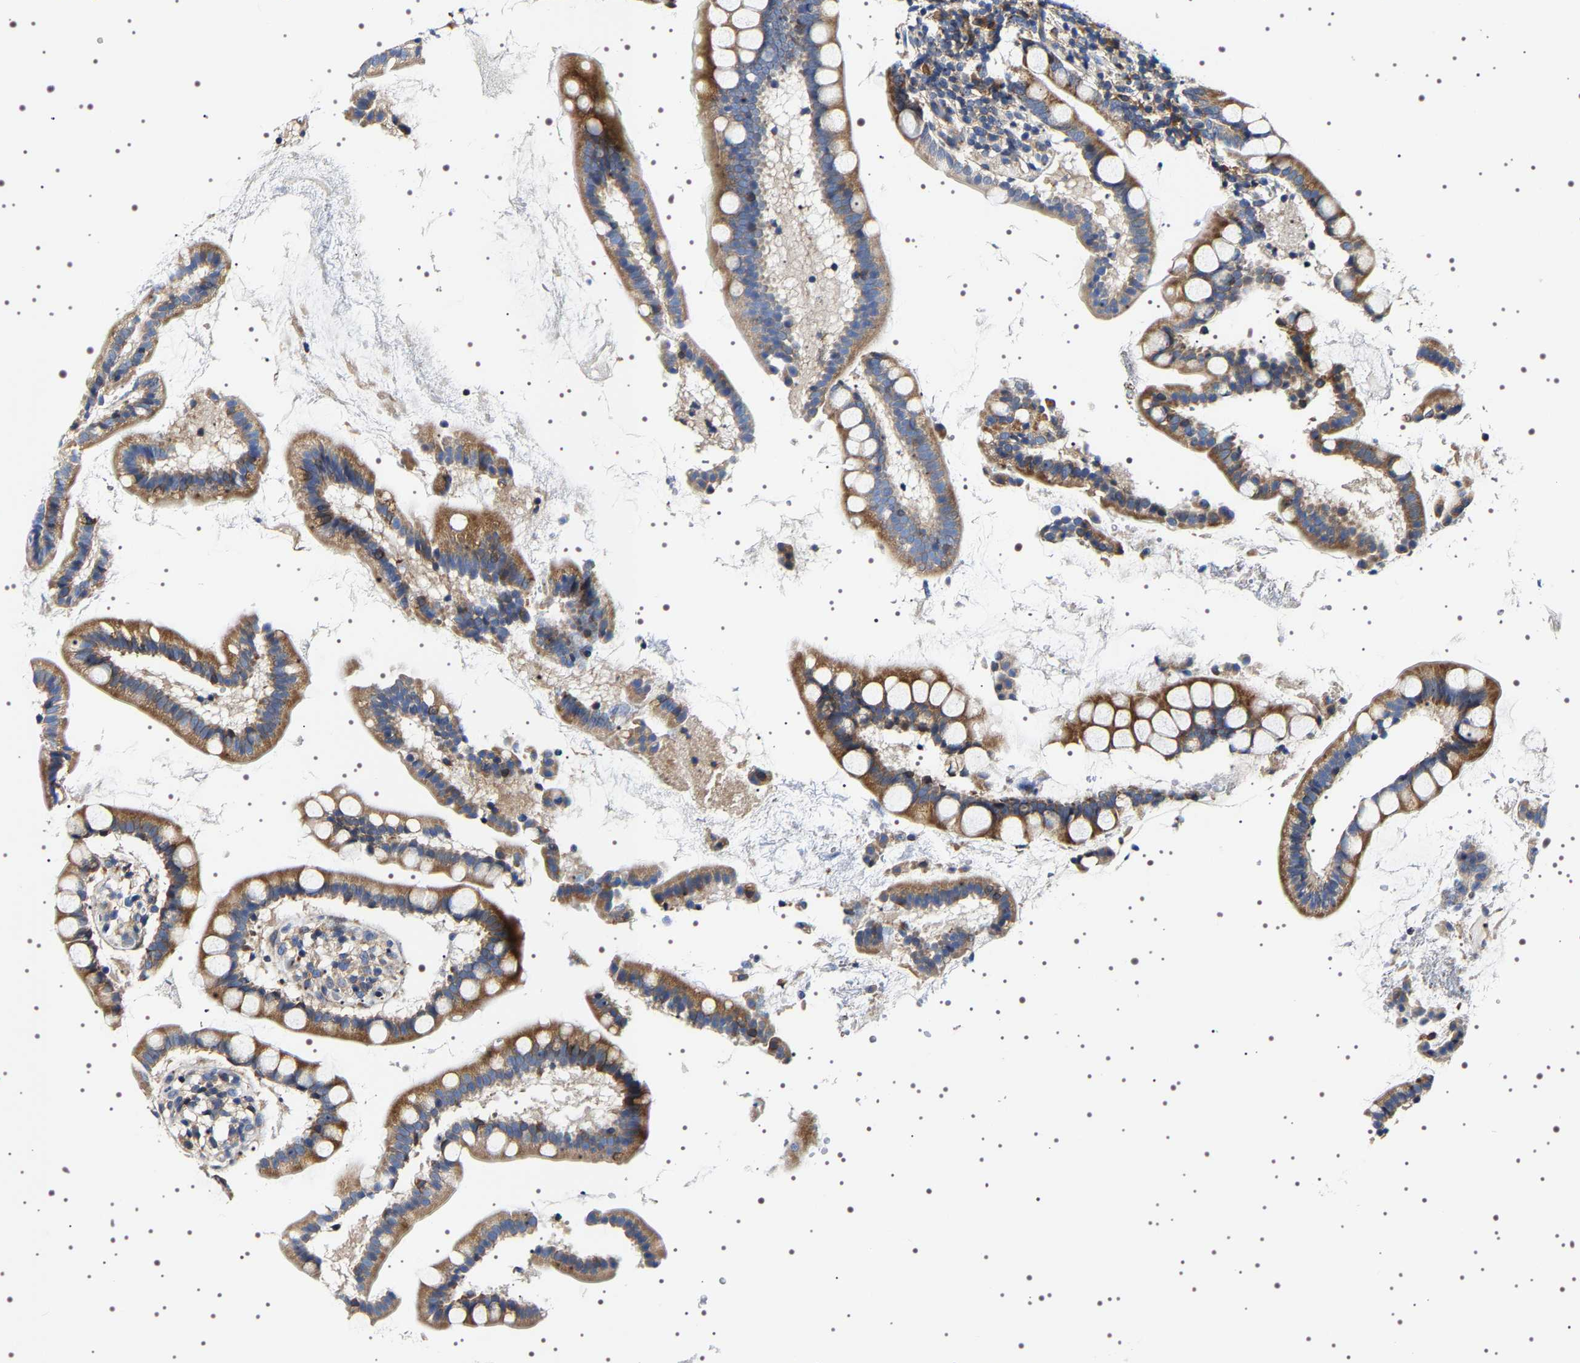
{"staining": {"intensity": "strong", "quantity": ">75%", "location": "cytoplasmic/membranous"}, "tissue": "small intestine", "cell_type": "Glandular cells", "image_type": "normal", "snomed": [{"axis": "morphology", "description": "Normal tissue, NOS"}, {"axis": "topography", "description": "Small intestine"}], "caption": "DAB (3,3'-diaminobenzidine) immunohistochemical staining of unremarkable human small intestine exhibits strong cytoplasmic/membranous protein positivity in approximately >75% of glandular cells. The staining was performed using DAB to visualize the protein expression in brown, while the nuclei were stained in blue with hematoxylin (Magnification: 20x).", "gene": "SQLE", "patient": {"sex": "female", "age": 84}}